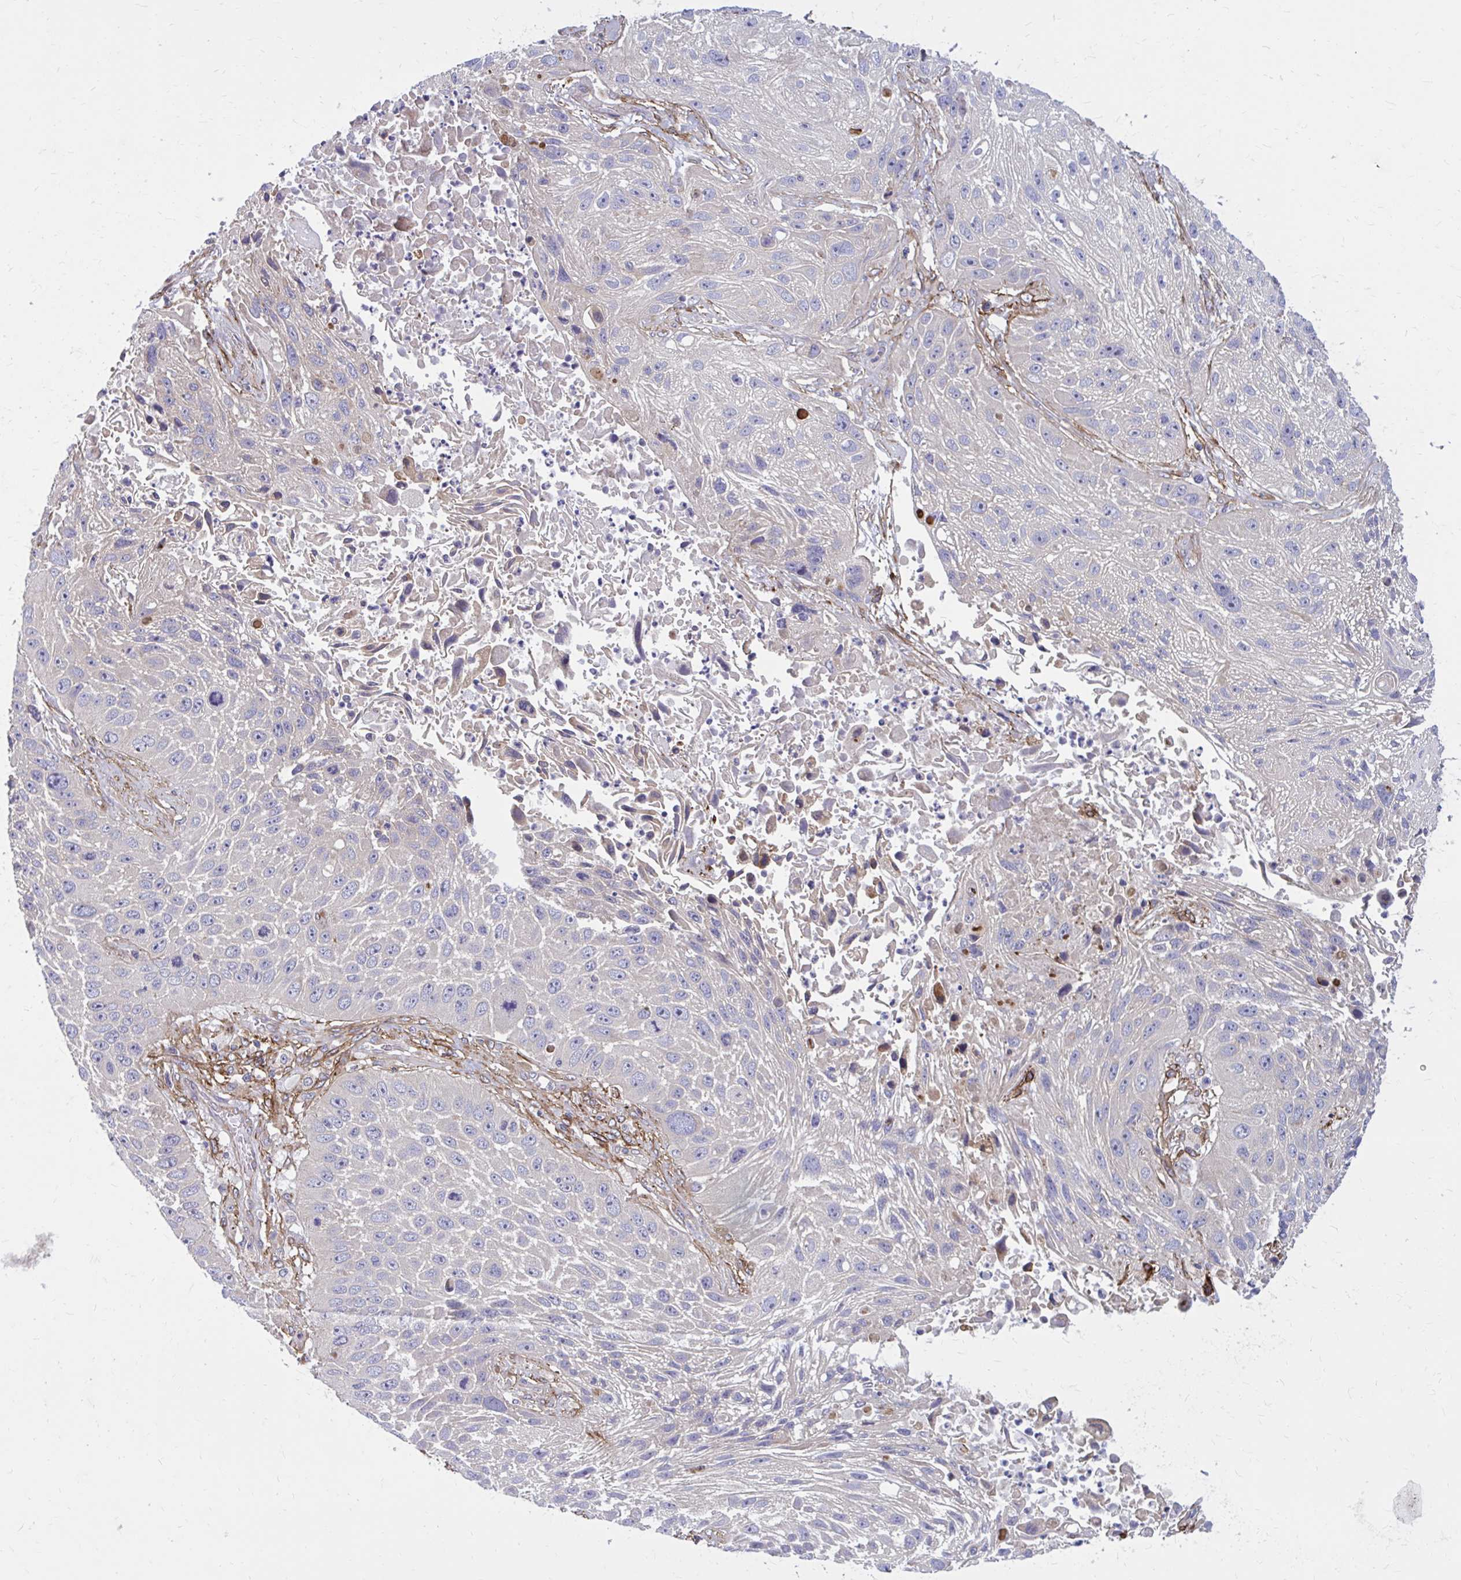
{"staining": {"intensity": "negative", "quantity": "none", "location": "none"}, "tissue": "lung cancer", "cell_type": "Tumor cells", "image_type": "cancer", "snomed": [{"axis": "morphology", "description": "Normal morphology"}, {"axis": "morphology", "description": "Squamous cell carcinoma, NOS"}, {"axis": "topography", "description": "Lymph node"}, {"axis": "topography", "description": "Lung"}], "caption": "Lung cancer (squamous cell carcinoma) was stained to show a protein in brown. There is no significant staining in tumor cells.", "gene": "FAP", "patient": {"sex": "male", "age": 67}}